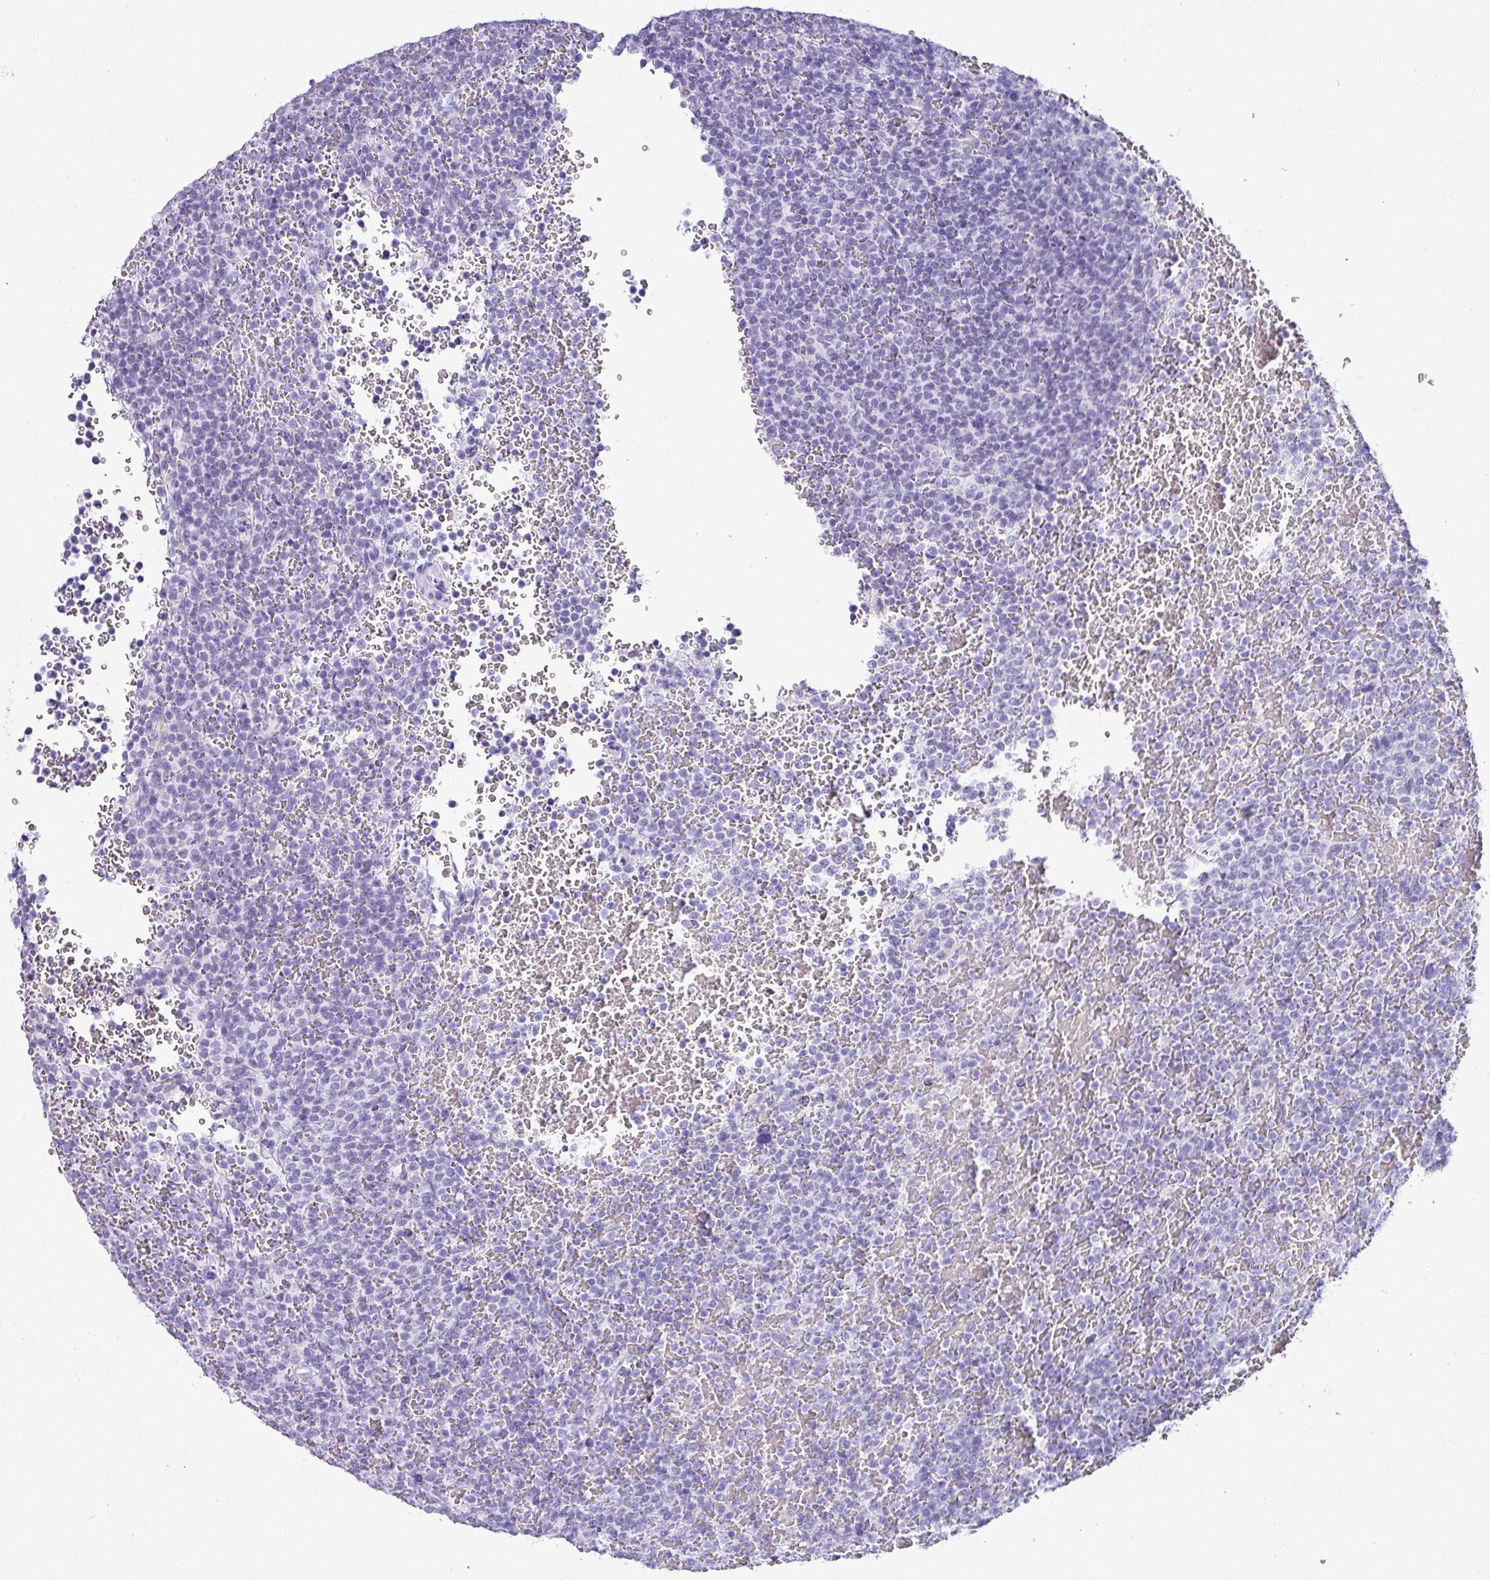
{"staining": {"intensity": "negative", "quantity": "none", "location": "none"}, "tissue": "lymphoma", "cell_type": "Tumor cells", "image_type": "cancer", "snomed": [{"axis": "morphology", "description": "Malignant lymphoma, non-Hodgkin's type, Low grade"}, {"axis": "topography", "description": "Spleen"}], "caption": "Human lymphoma stained for a protein using immunohistochemistry (IHC) exhibits no staining in tumor cells.", "gene": "NCCRP1", "patient": {"sex": "male", "age": 60}}